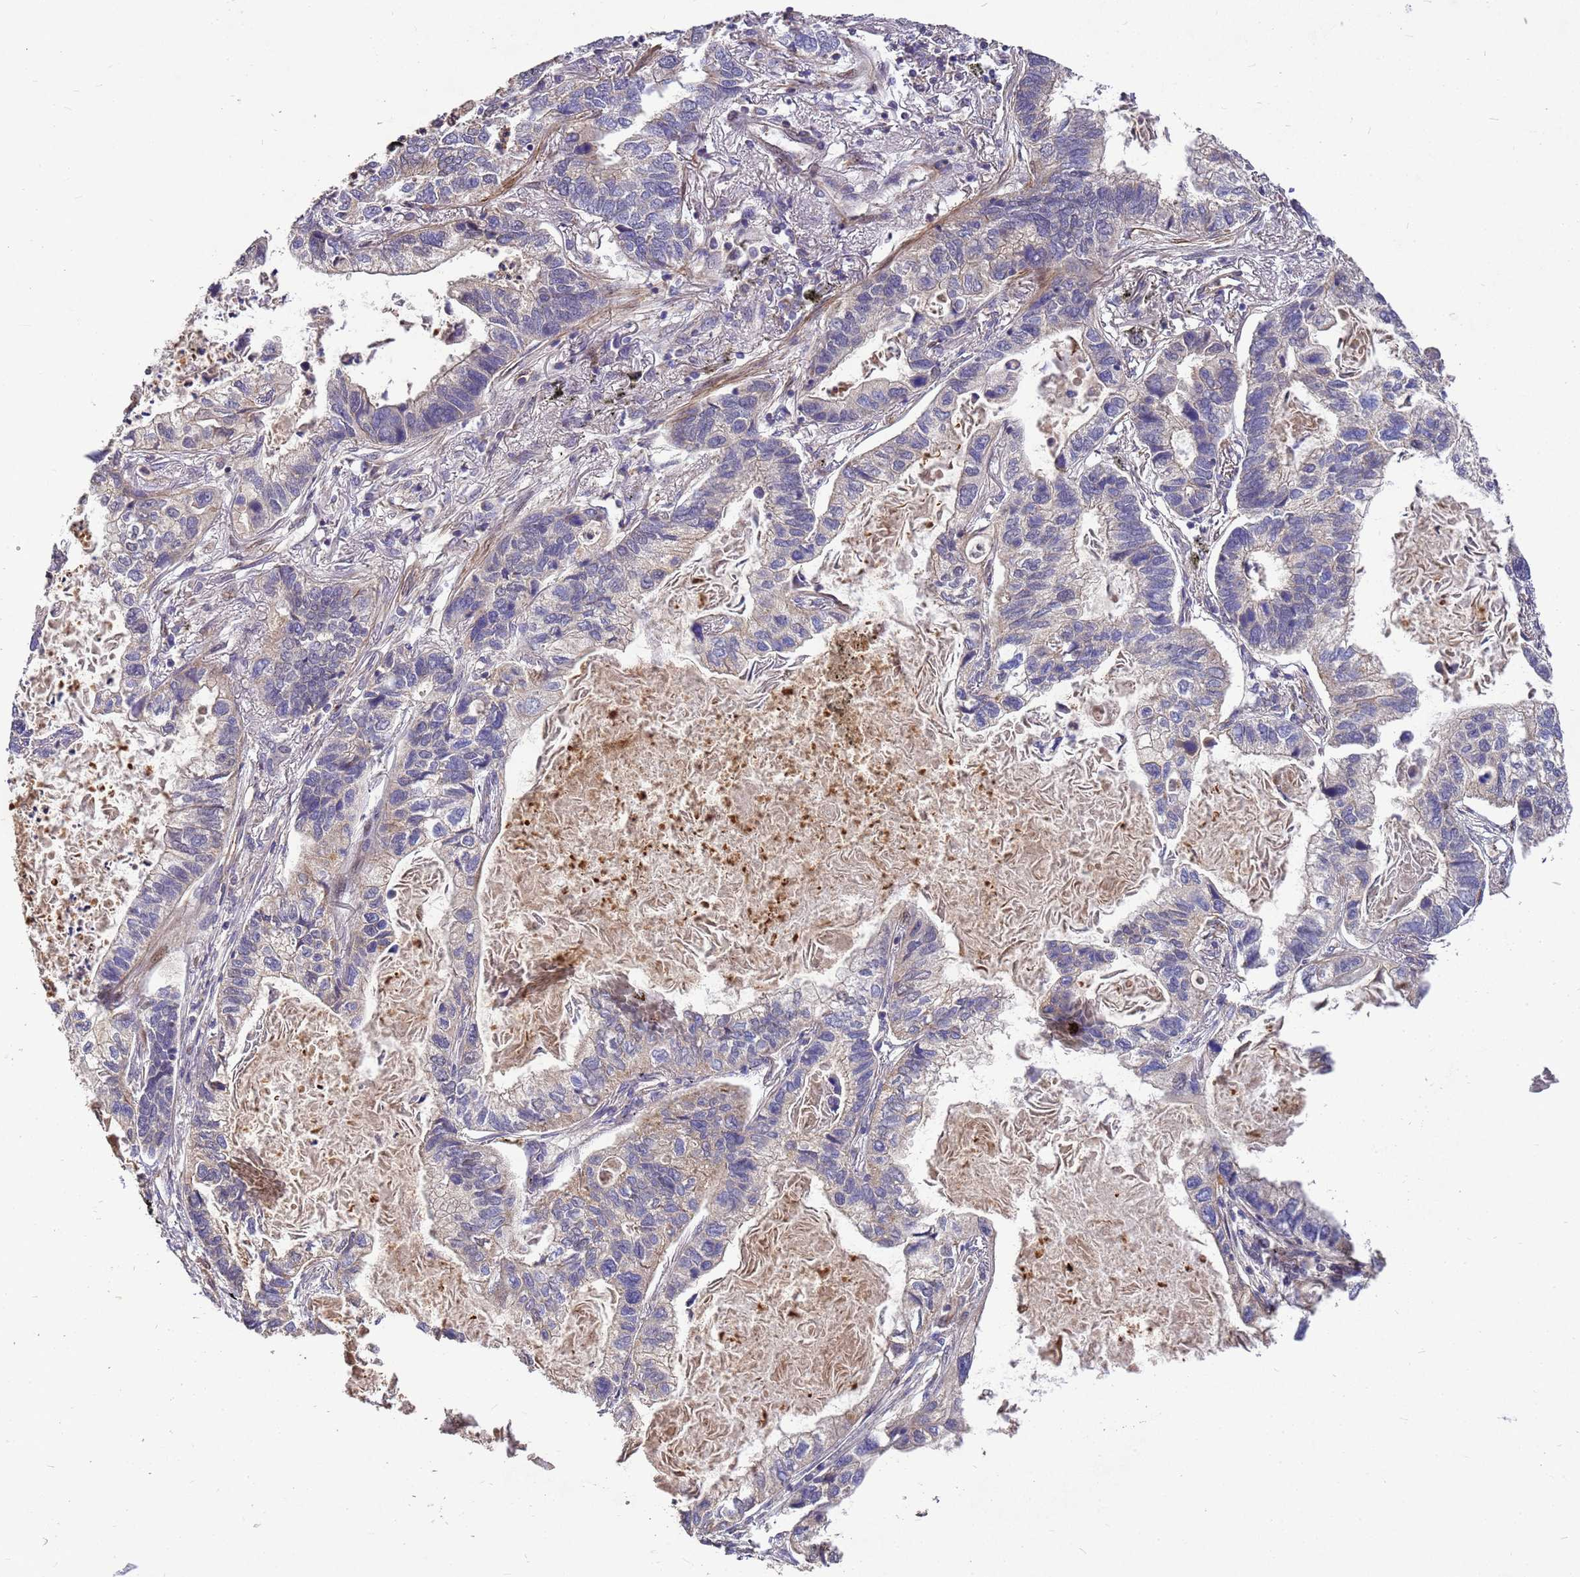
{"staining": {"intensity": "negative", "quantity": "none", "location": "none"}, "tissue": "lung cancer", "cell_type": "Tumor cells", "image_type": "cancer", "snomed": [{"axis": "morphology", "description": "Adenocarcinoma, NOS"}, {"axis": "topography", "description": "Lung"}], "caption": "High magnification brightfield microscopy of adenocarcinoma (lung) stained with DAB (brown) and counterstained with hematoxylin (blue): tumor cells show no significant positivity. (DAB immunohistochemistry visualized using brightfield microscopy, high magnification).", "gene": "RSPRY1", "patient": {"sex": "male", "age": 67}}